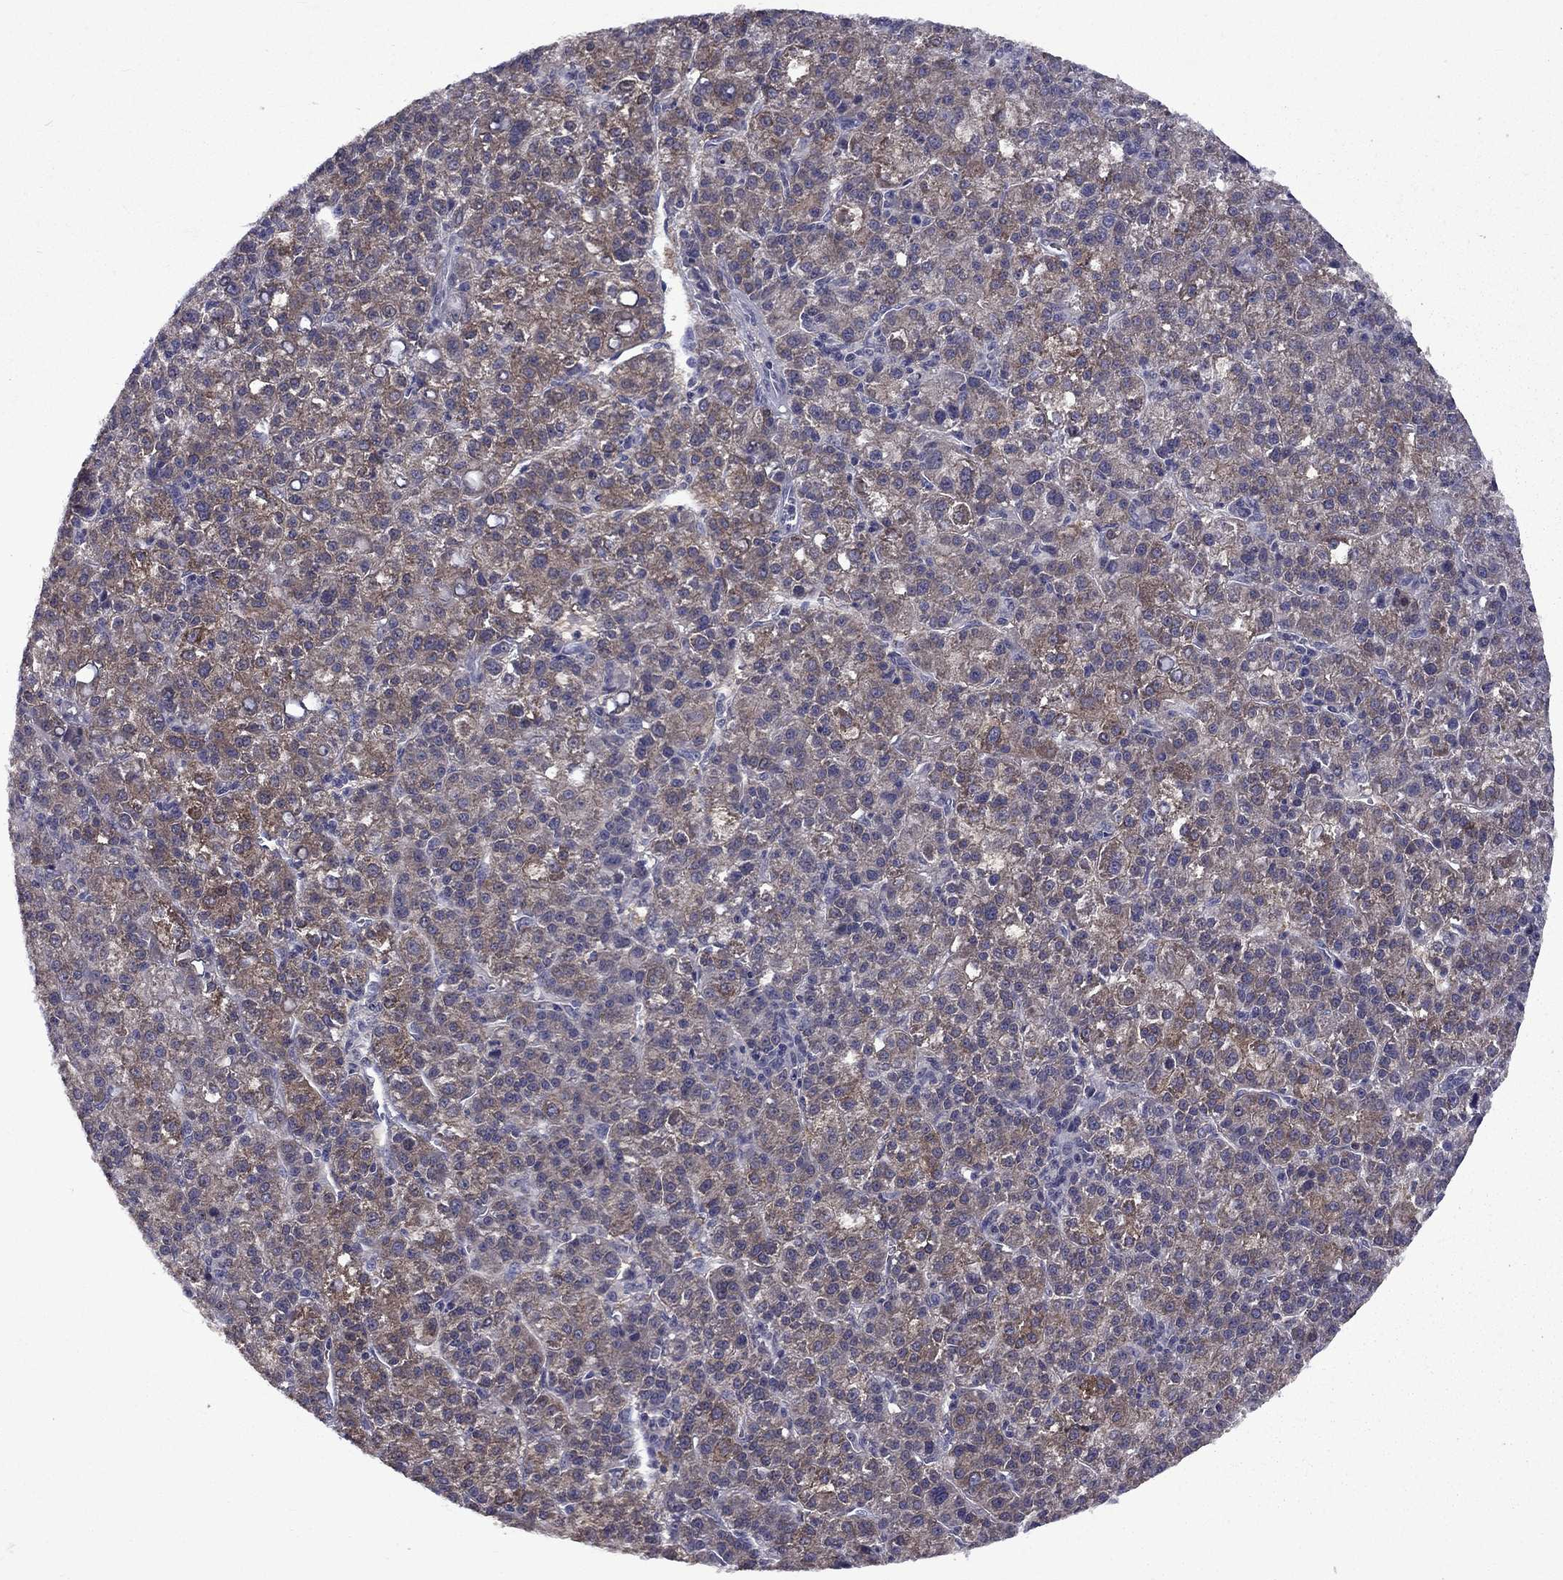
{"staining": {"intensity": "moderate", "quantity": "25%-75%", "location": "cytoplasmic/membranous"}, "tissue": "liver cancer", "cell_type": "Tumor cells", "image_type": "cancer", "snomed": [{"axis": "morphology", "description": "Carcinoma, Hepatocellular, NOS"}, {"axis": "topography", "description": "Liver"}], "caption": "Immunohistochemistry image of liver cancer (hepatocellular carcinoma) stained for a protein (brown), which reveals medium levels of moderate cytoplasmic/membranous positivity in about 25%-75% of tumor cells.", "gene": "SNTA1", "patient": {"sex": "female", "age": 60}}